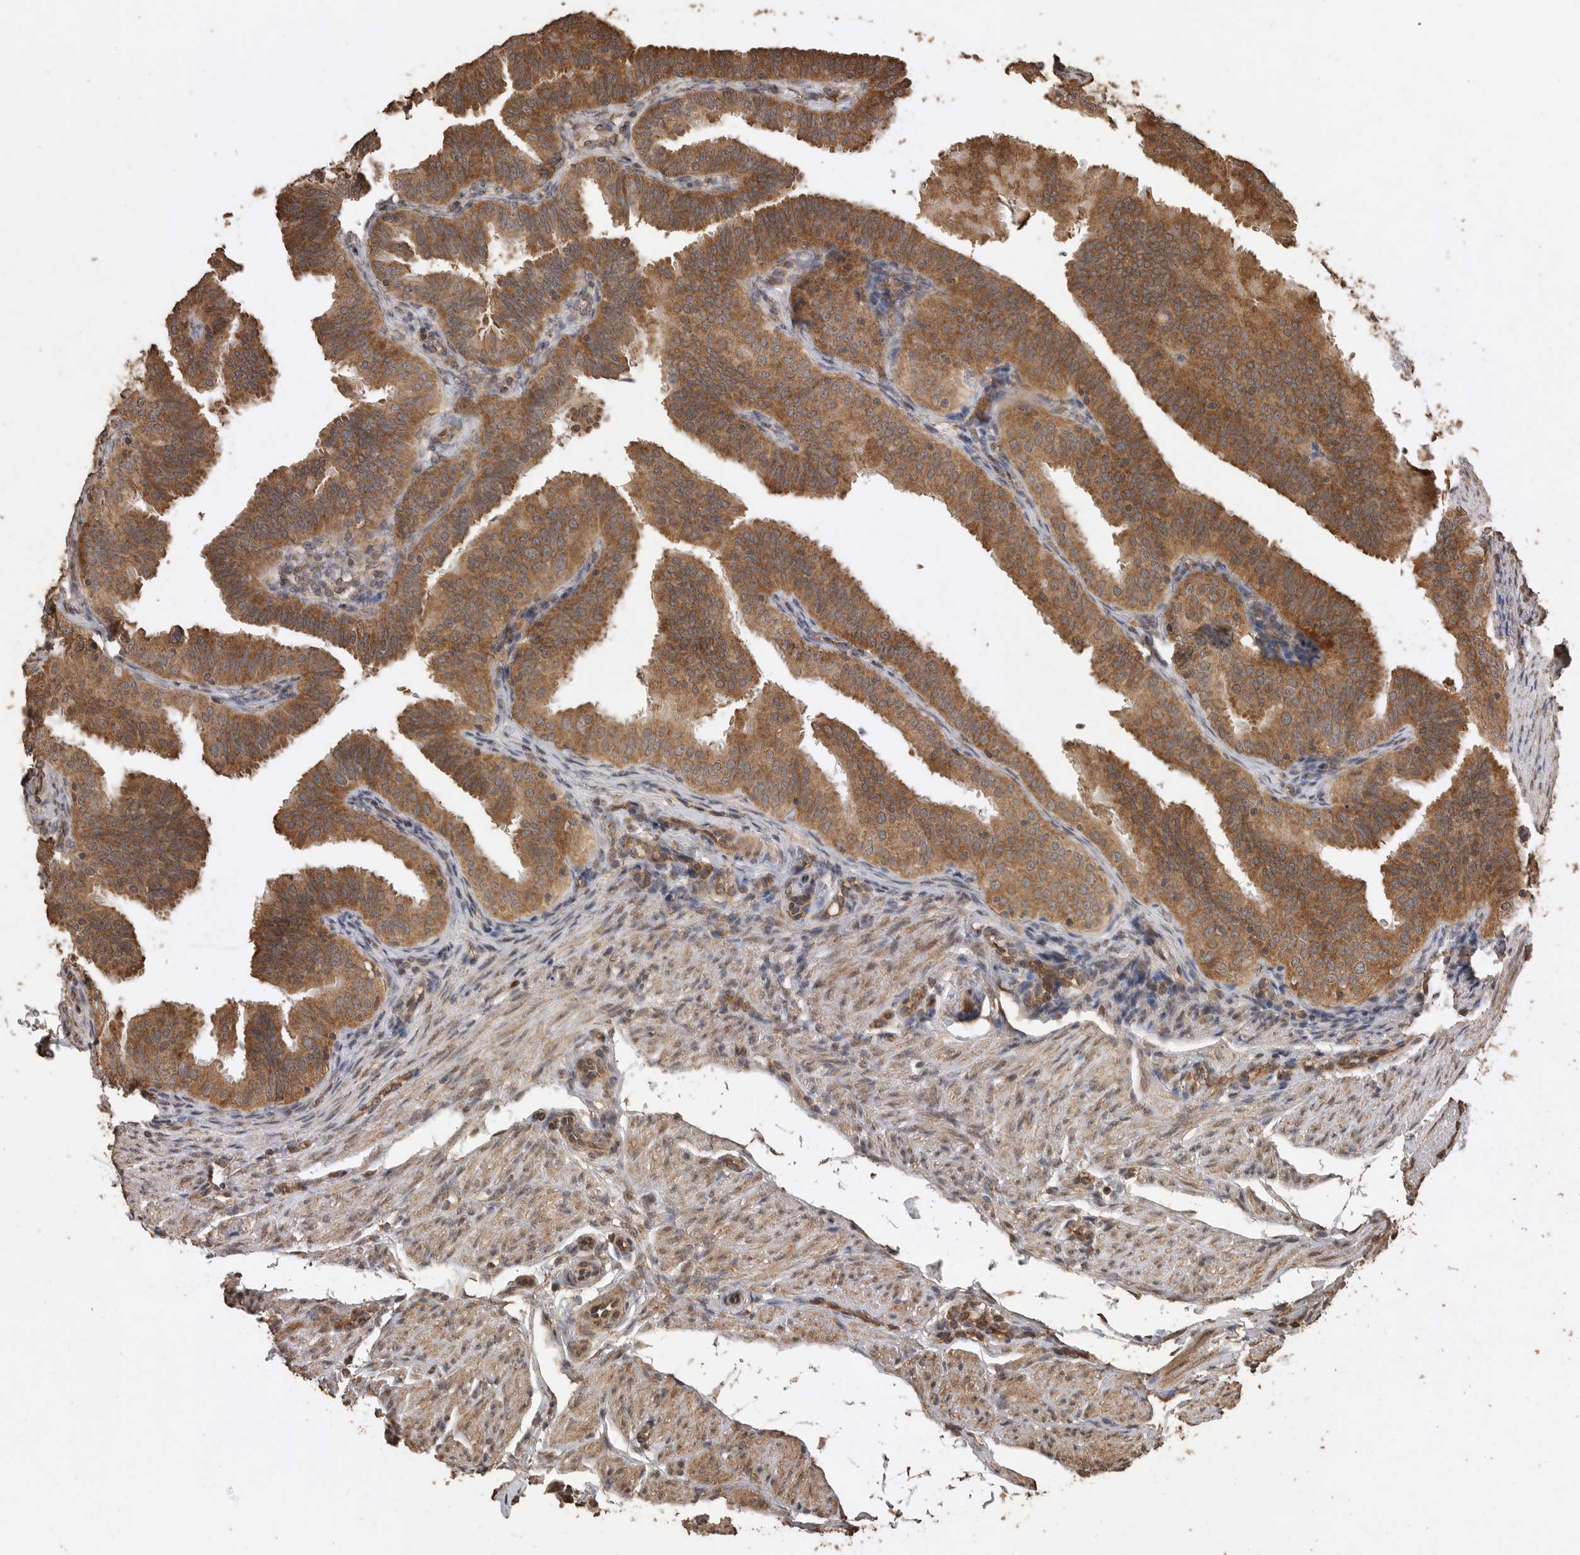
{"staining": {"intensity": "moderate", "quantity": ">75%", "location": "cytoplasmic/membranous"}, "tissue": "fallopian tube", "cell_type": "Glandular cells", "image_type": "normal", "snomed": [{"axis": "morphology", "description": "Normal tissue, NOS"}, {"axis": "topography", "description": "Fallopian tube"}], "caption": "Protein positivity by immunohistochemistry shows moderate cytoplasmic/membranous staining in about >75% of glandular cells in benign fallopian tube.", "gene": "PINK1", "patient": {"sex": "female", "age": 35}}